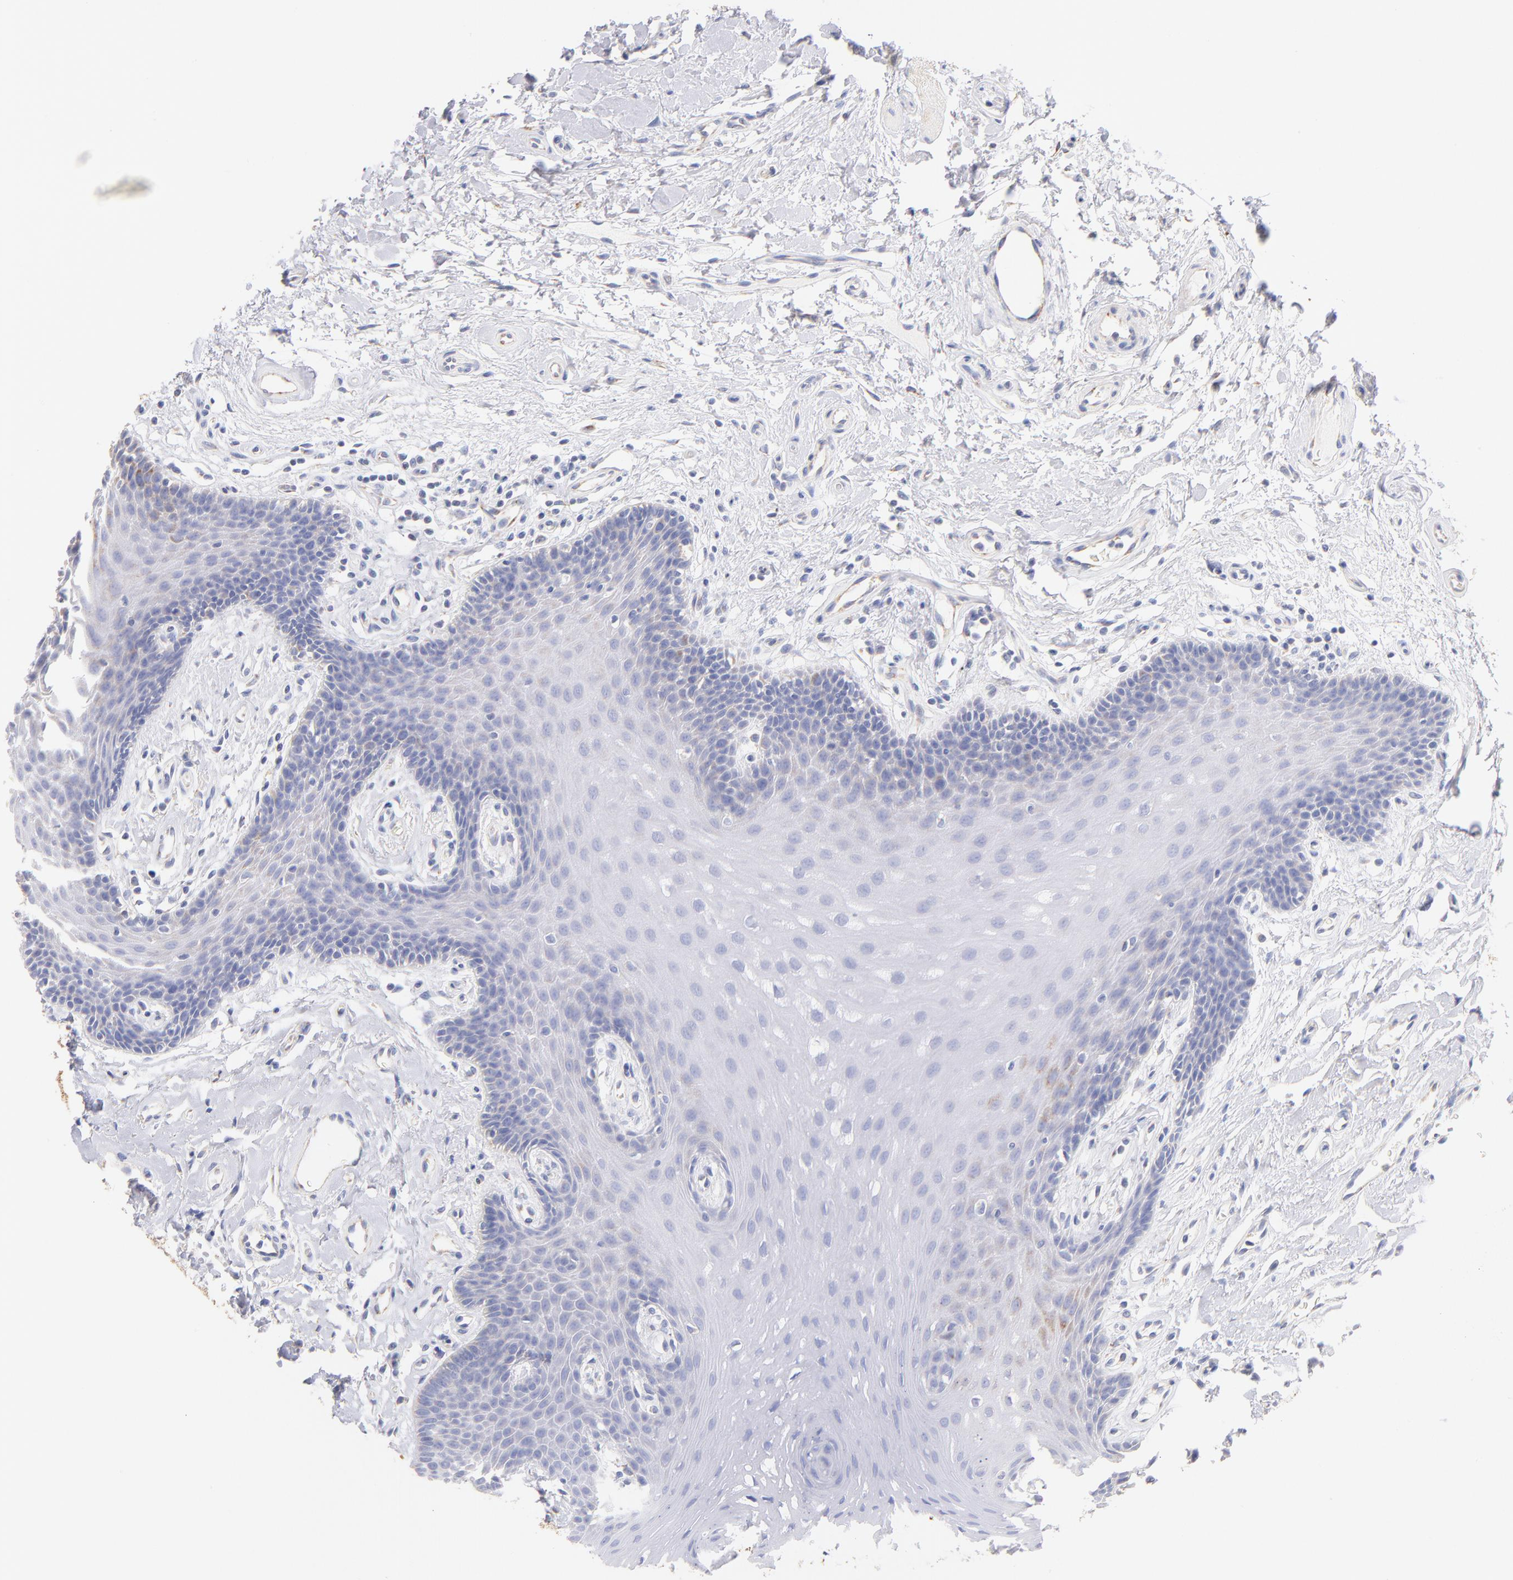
{"staining": {"intensity": "weak", "quantity": "<25%", "location": "cytoplasmic/membranous"}, "tissue": "oral mucosa", "cell_type": "Squamous epithelial cells", "image_type": "normal", "snomed": [{"axis": "morphology", "description": "Normal tissue, NOS"}, {"axis": "topography", "description": "Oral tissue"}], "caption": "Protein analysis of benign oral mucosa exhibits no significant staining in squamous epithelial cells. (DAB immunohistochemistry (IHC) visualized using brightfield microscopy, high magnification).", "gene": "AIFM1", "patient": {"sex": "male", "age": 62}}